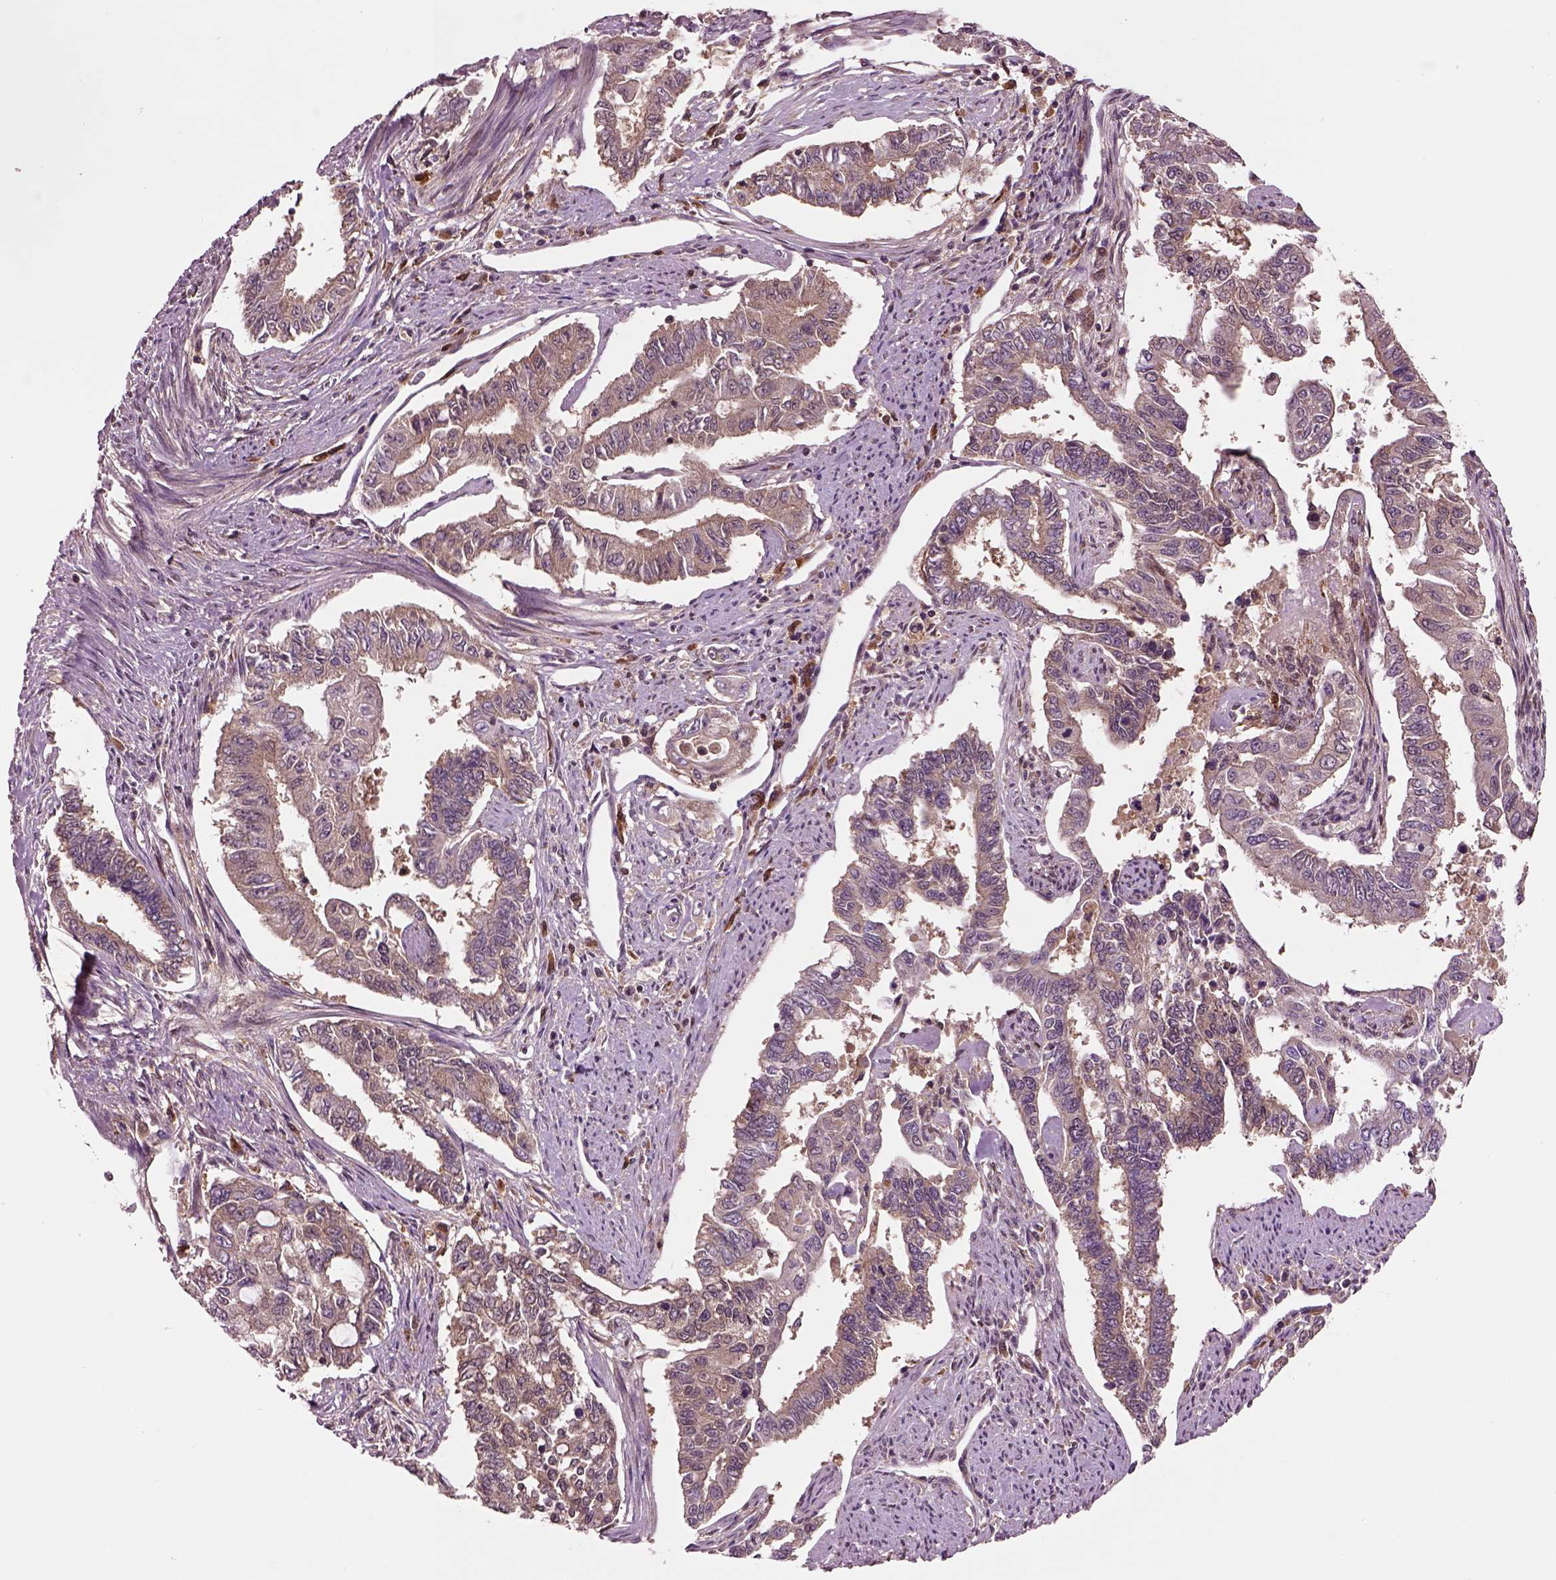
{"staining": {"intensity": "weak", "quantity": ">75%", "location": "cytoplasmic/membranous"}, "tissue": "endometrial cancer", "cell_type": "Tumor cells", "image_type": "cancer", "snomed": [{"axis": "morphology", "description": "Adenocarcinoma, NOS"}, {"axis": "topography", "description": "Uterus"}], "caption": "Immunohistochemistry (IHC) histopathology image of human endometrial cancer (adenocarcinoma) stained for a protein (brown), which demonstrates low levels of weak cytoplasmic/membranous staining in about >75% of tumor cells.", "gene": "MDP1", "patient": {"sex": "female", "age": 59}}